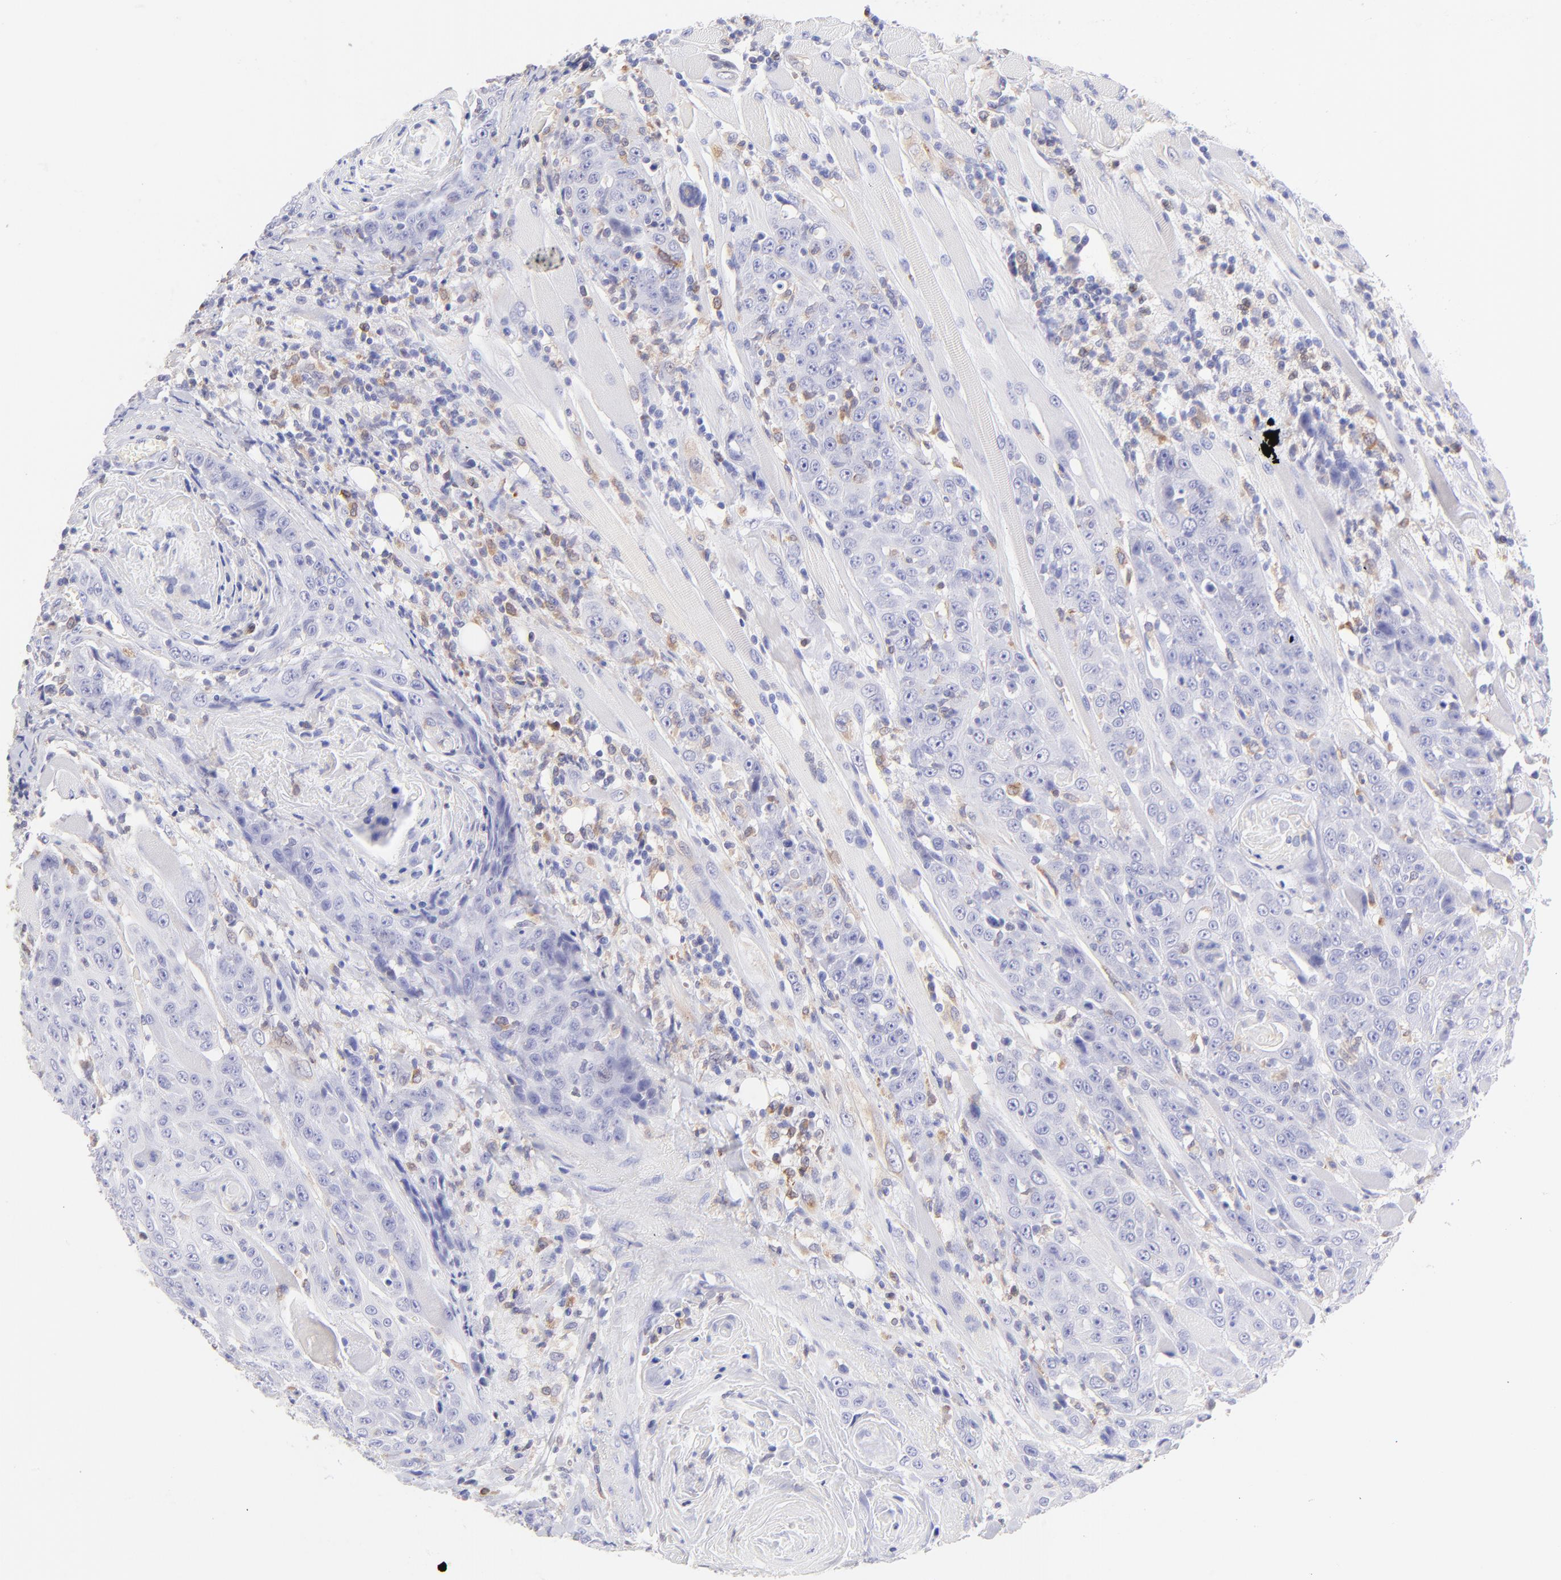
{"staining": {"intensity": "negative", "quantity": "none", "location": "none"}, "tissue": "head and neck cancer", "cell_type": "Tumor cells", "image_type": "cancer", "snomed": [{"axis": "morphology", "description": "Squamous cell carcinoma, NOS"}, {"axis": "topography", "description": "Head-Neck"}], "caption": "Protein analysis of squamous cell carcinoma (head and neck) exhibits no significant positivity in tumor cells.", "gene": "IRAG2", "patient": {"sex": "female", "age": 84}}